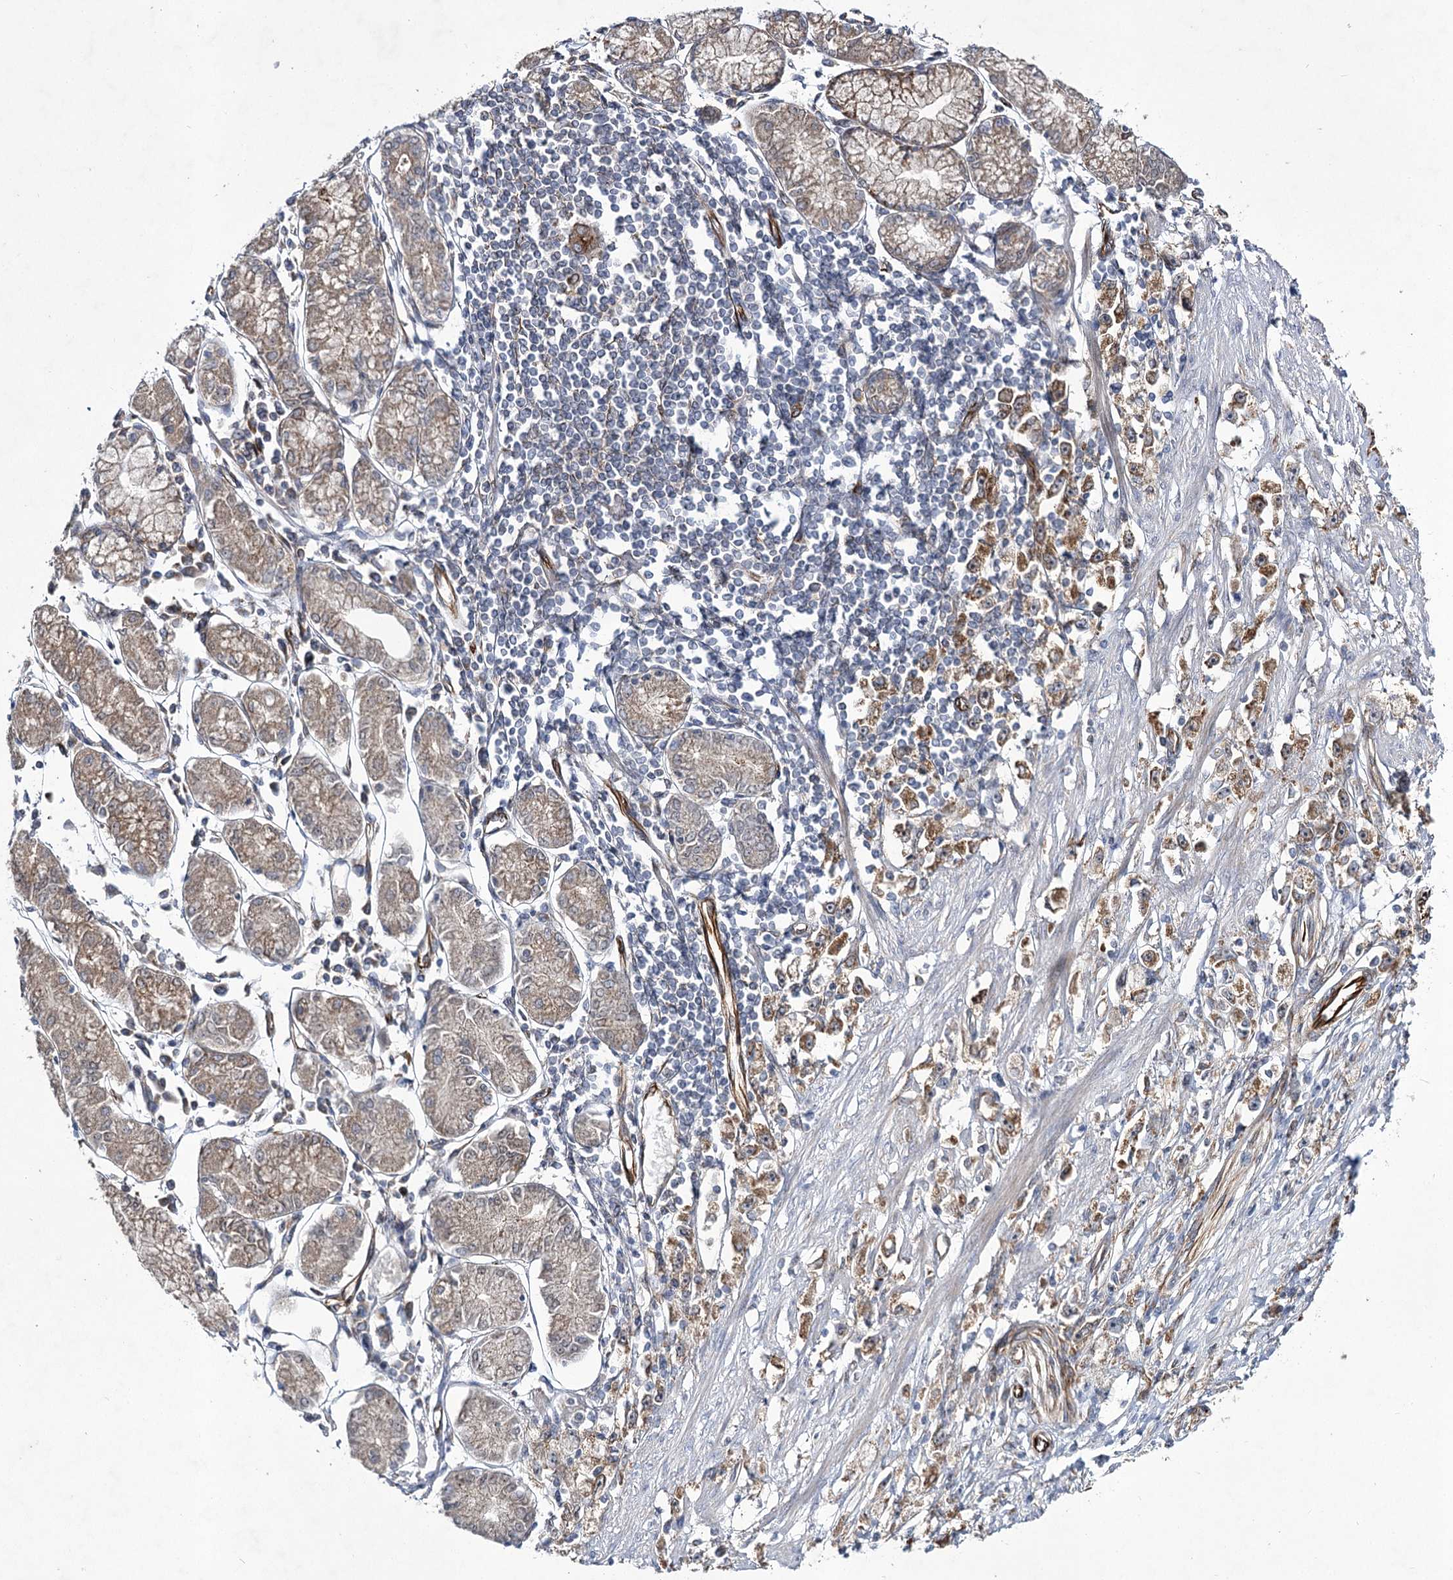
{"staining": {"intensity": "weak", "quantity": ">75%", "location": "cytoplasmic/membranous"}, "tissue": "stomach cancer", "cell_type": "Tumor cells", "image_type": "cancer", "snomed": [{"axis": "morphology", "description": "Adenocarcinoma, NOS"}, {"axis": "topography", "description": "Stomach"}], "caption": "Stomach adenocarcinoma stained with immunohistochemistry (IHC) shows weak cytoplasmic/membranous positivity in approximately >75% of tumor cells. (DAB IHC, brown staining for protein, blue staining for nuclei).", "gene": "DPEP2", "patient": {"sex": "female", "age": 59}}